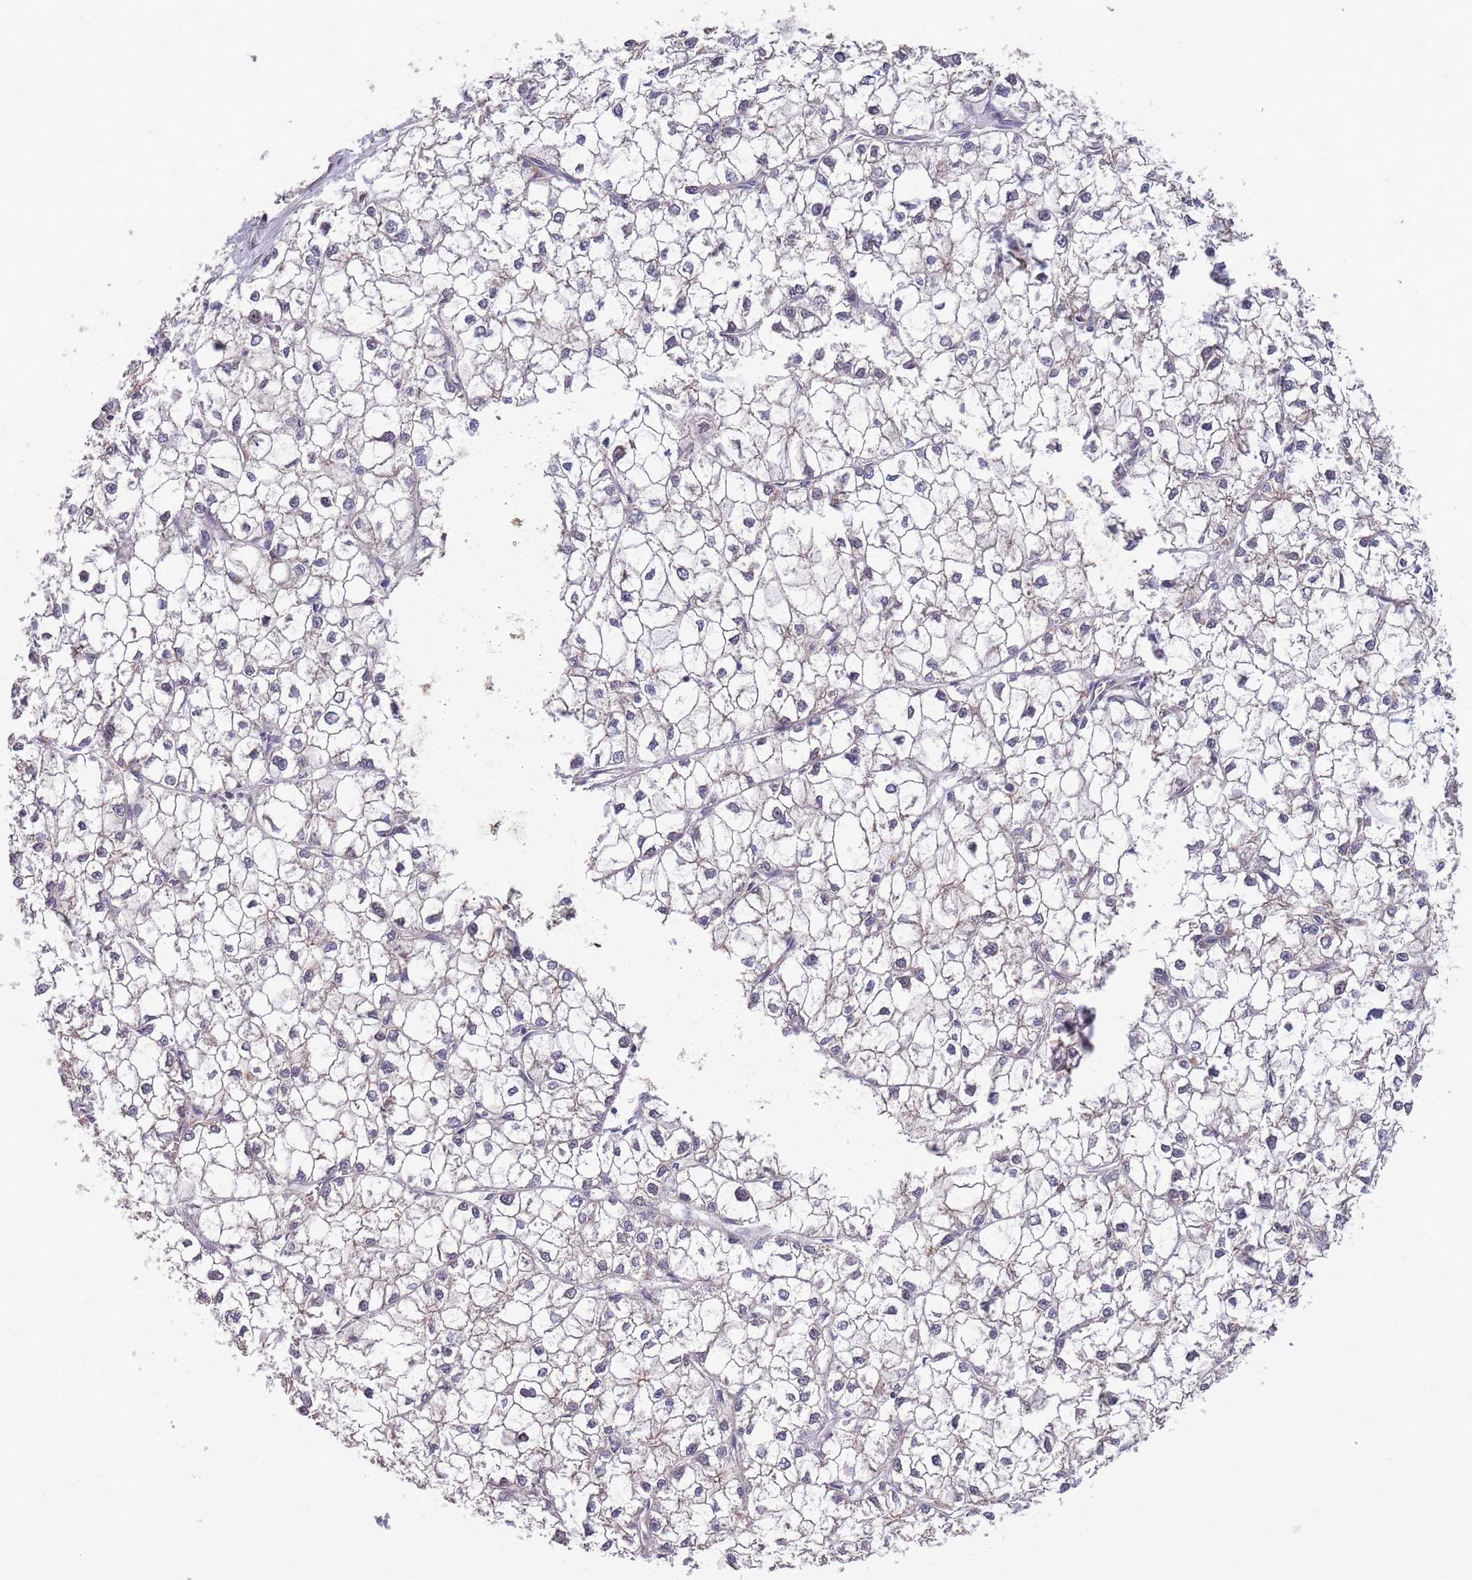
{"staining": {"intensity": "negative", "quantity": "none", "location": "none"}, "tissue": "liver cancer", "cell_type": "Tumor cells", "image_type": "cancer", "snomed": [{"axis": "morphology", "description": "Carcinoma, Hepatocellular, NOS"}, {"axis": "topography", "description": "Liver"}], "caption": "This is a image of immunohistochemistry (IHC) staining of liver cancer, which shows no expression in tumor cells.", "gene": "MARVELD2", "patient": {"sex": "female", "age": 43}}